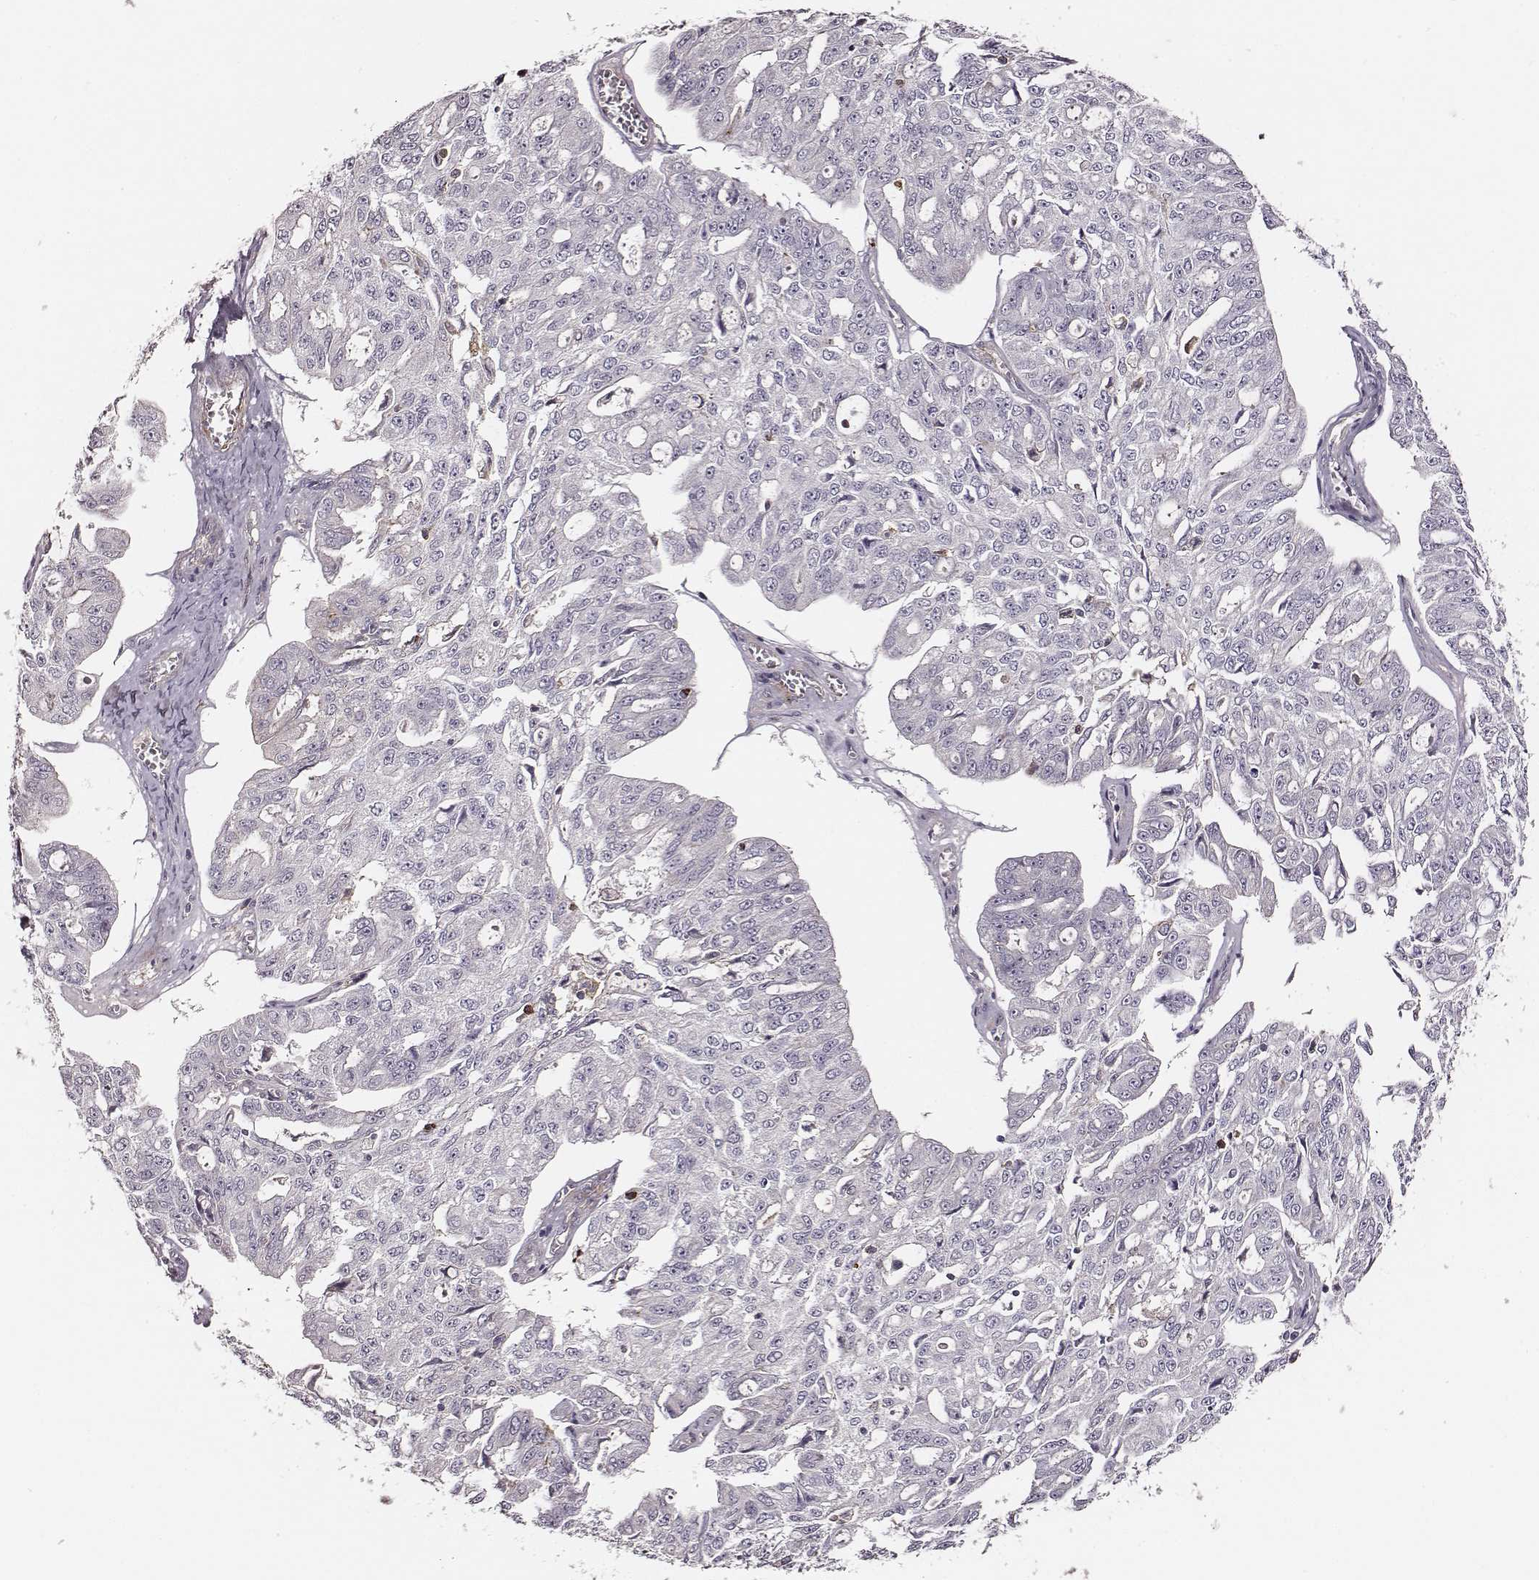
{"staining": {"intensity": "negative", "quantity": "none", "location": "none"}, "tissue": "ovarian cancer", "cell_type": "Tumor cells", "image_type": "cancer", "snomed": [{"axis": "morphology", "description": "Carcinoma, endometroid"}, {"axis": "topography", "description": "Ovary"}], "caption": "The photomicrograph exhibits no staining of tumor cells in ovarian cancer (endometroid carcinoma).", "gene": "ZYX", "patient": {"sex": "female", "age": 65}}